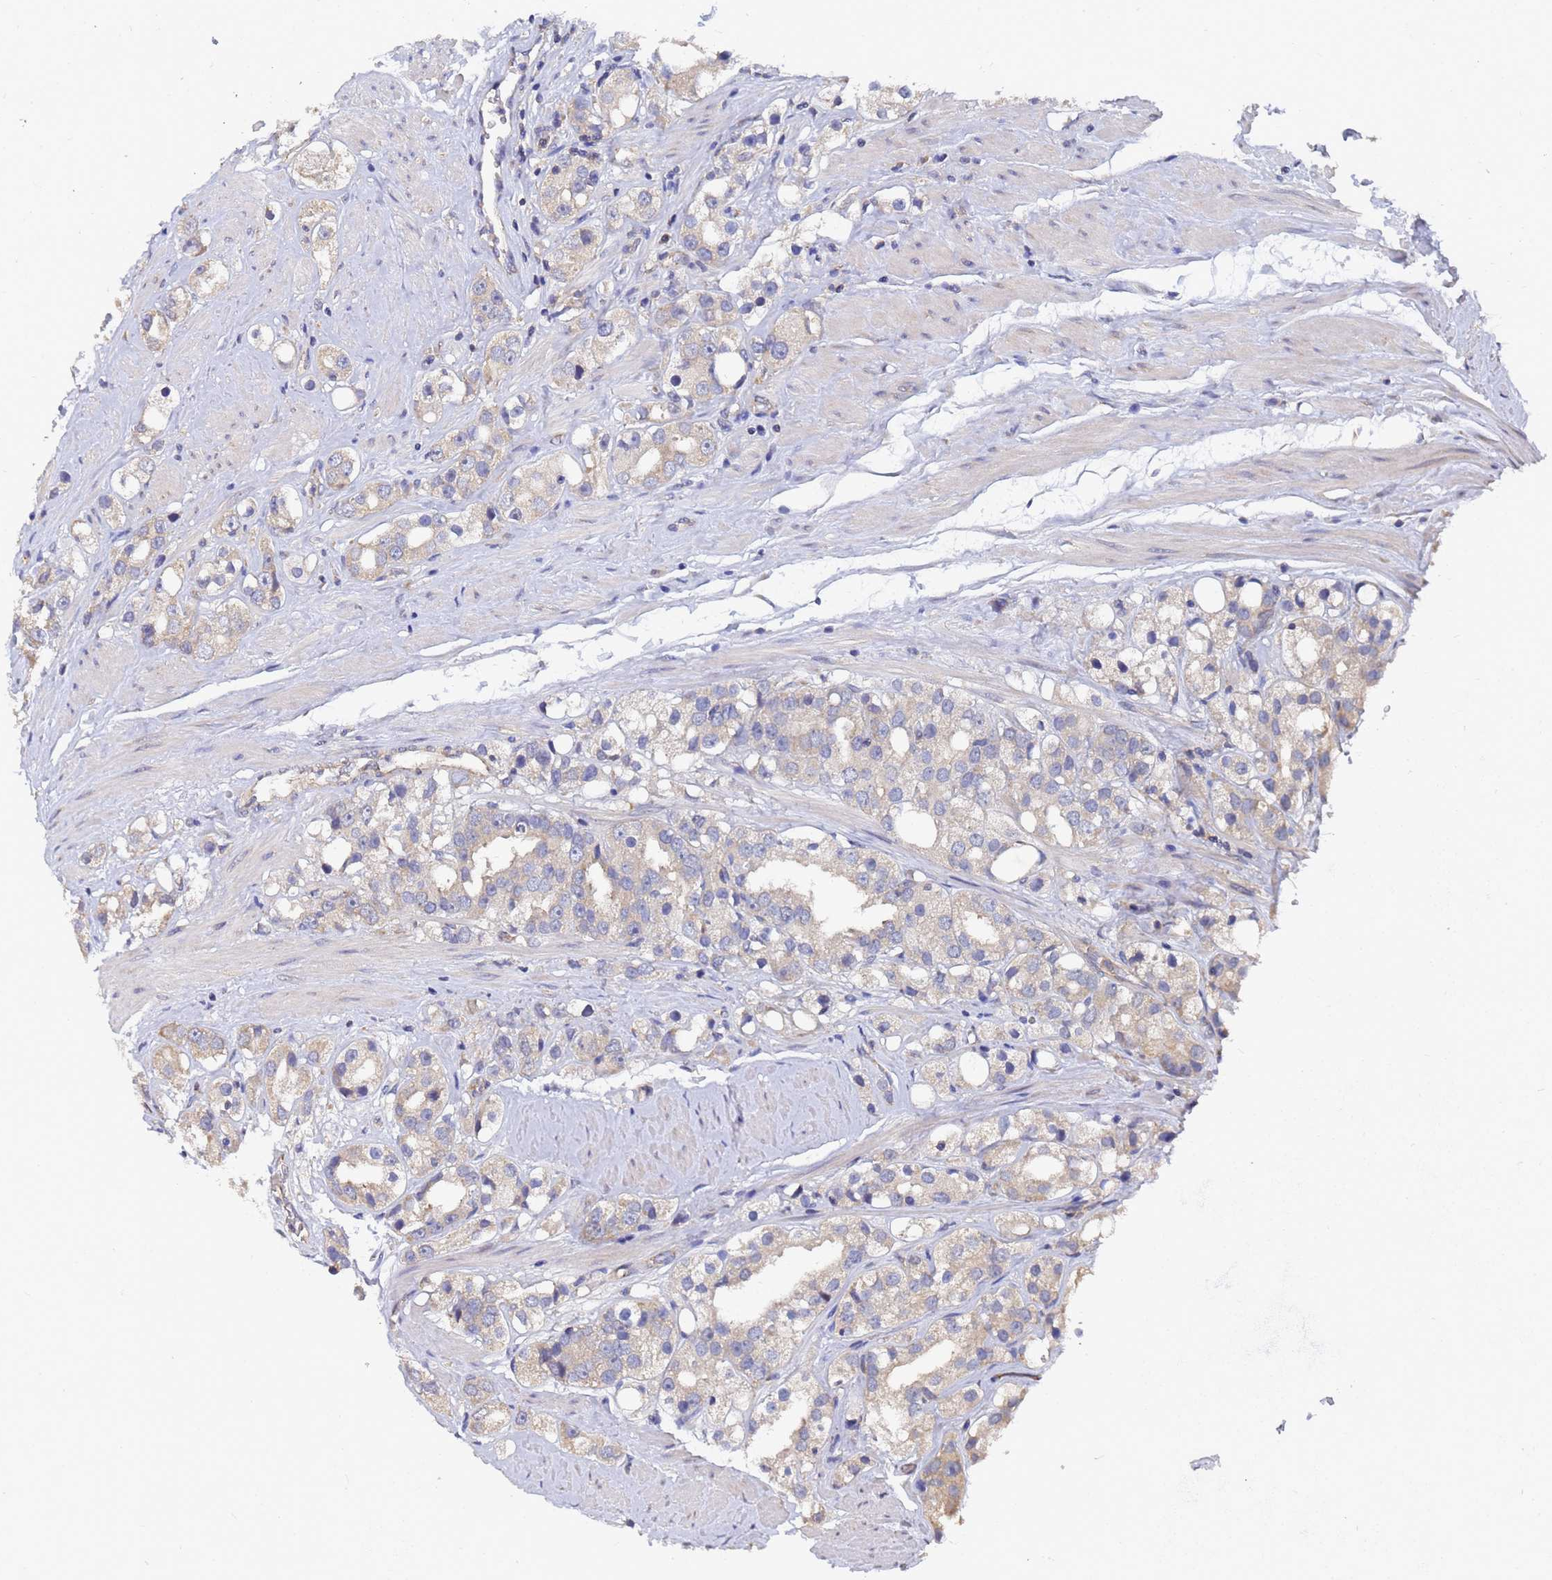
{"staining": {"intensity": "negative", "quantity": "none", "location": "none"}, "tissue": "prostate cancer", "cell_type": "Tumor cells", "image_type": "cancer", "snomed": [{"axis": "morphology", "description": "Adenocarcinoma, NOS"}, {"axis": "topography", "description": "Prostate"}], "caption": "Immunohistochemical staining of human prostate cancer (adenocarcinoma) shows no significant staining in tumor cells.", "gene": "ALS2CL", "patient": {"sex": "male", "age": 79}}